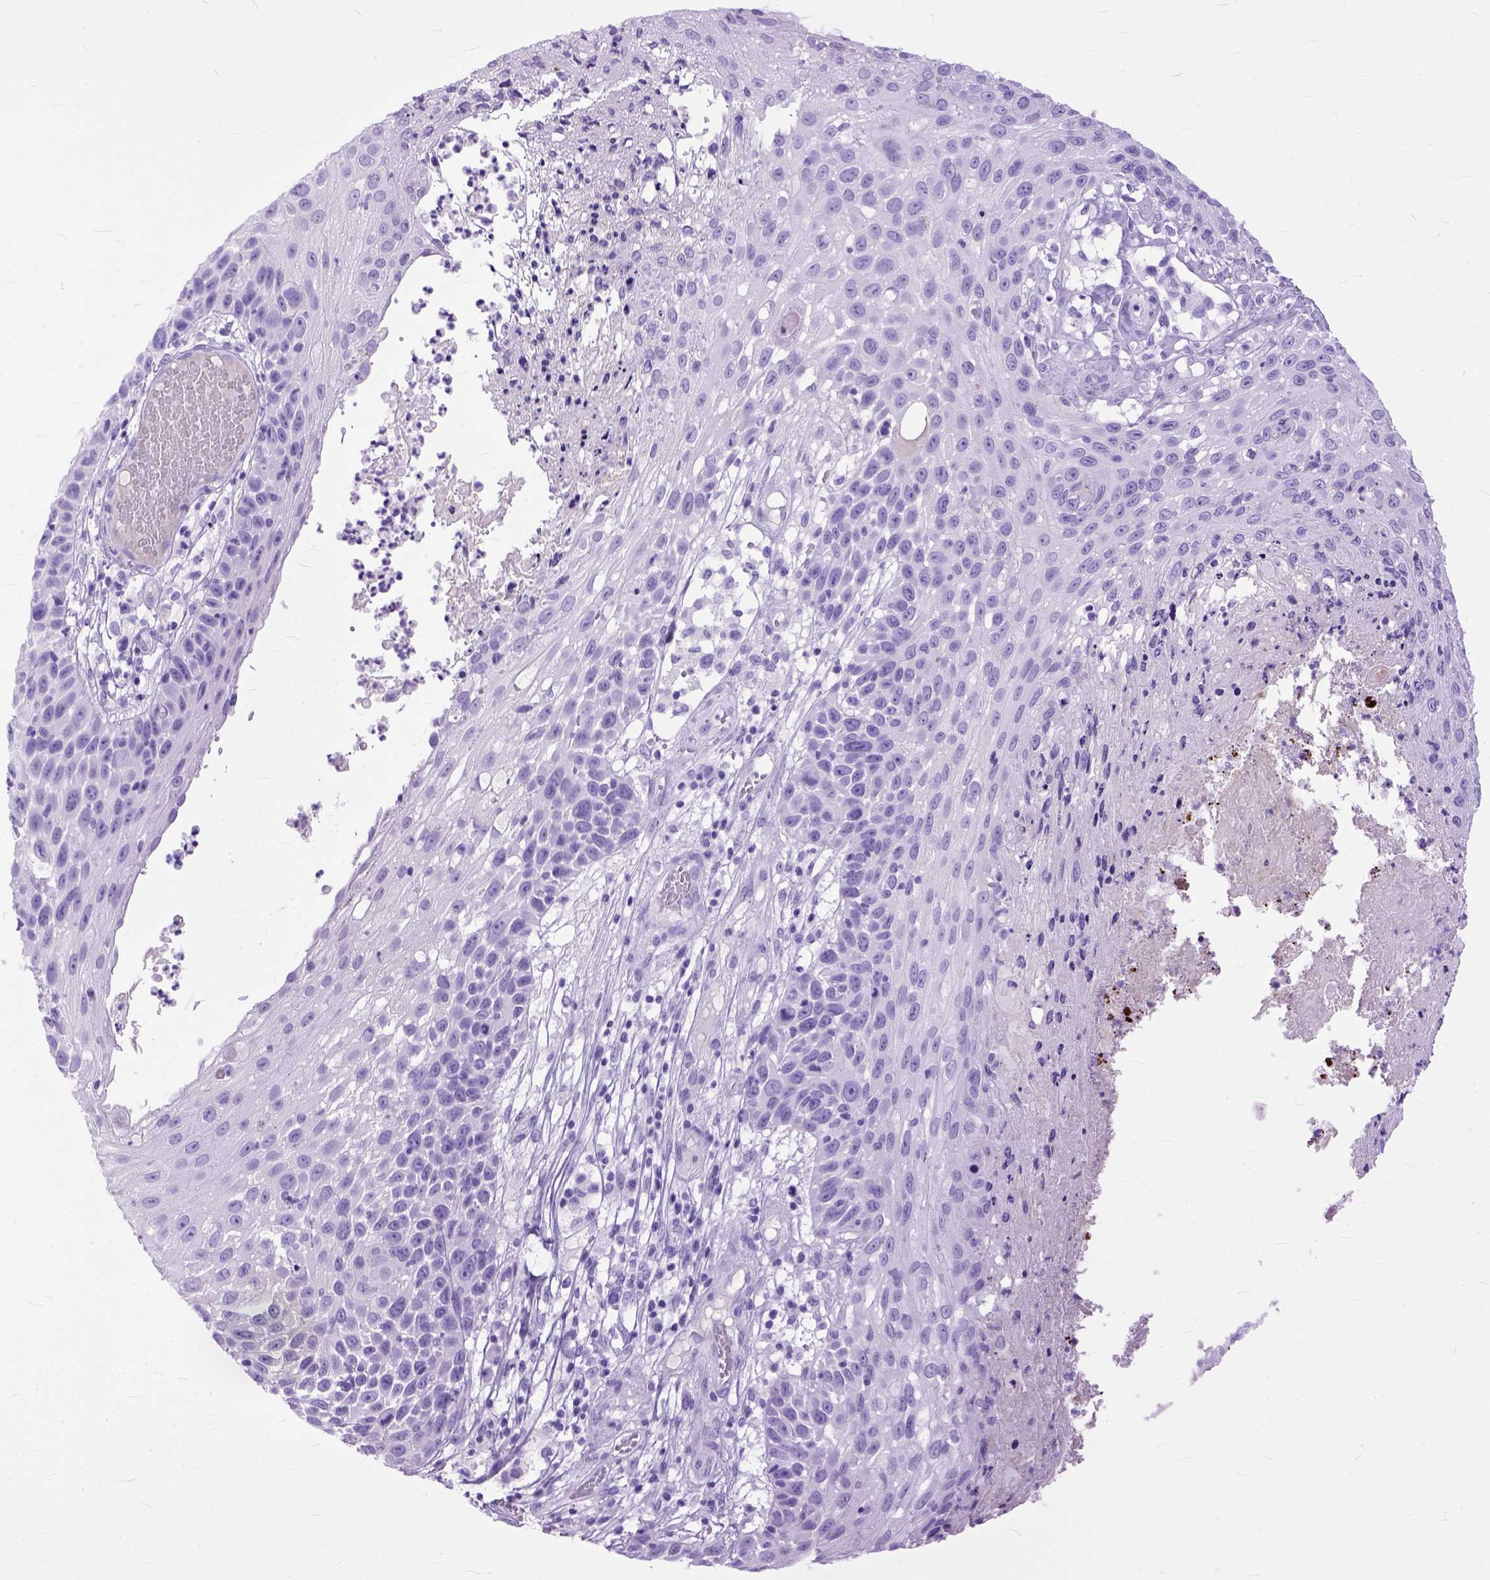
{"staining": {"intensity": "negative", "quantity": "none", "location": "none"}, "tissue": "skin cancer", "cell_type": "Tumor cells", "image_type": "cancer", "snomed": [{"axis": "morphology", "description": "Squamous cell carcinoma, NOS"}, {"axis": "topography", "description": "Skin"}], "caption": "A high-resolution image shows immunohistochemistry (IHC) staining of skin cancer (squamous cell carcinoma), which exhibits no significant expression in tumor cells.", "gene": "GNGT1", "patient": {"sex": "male", "age": 92}}